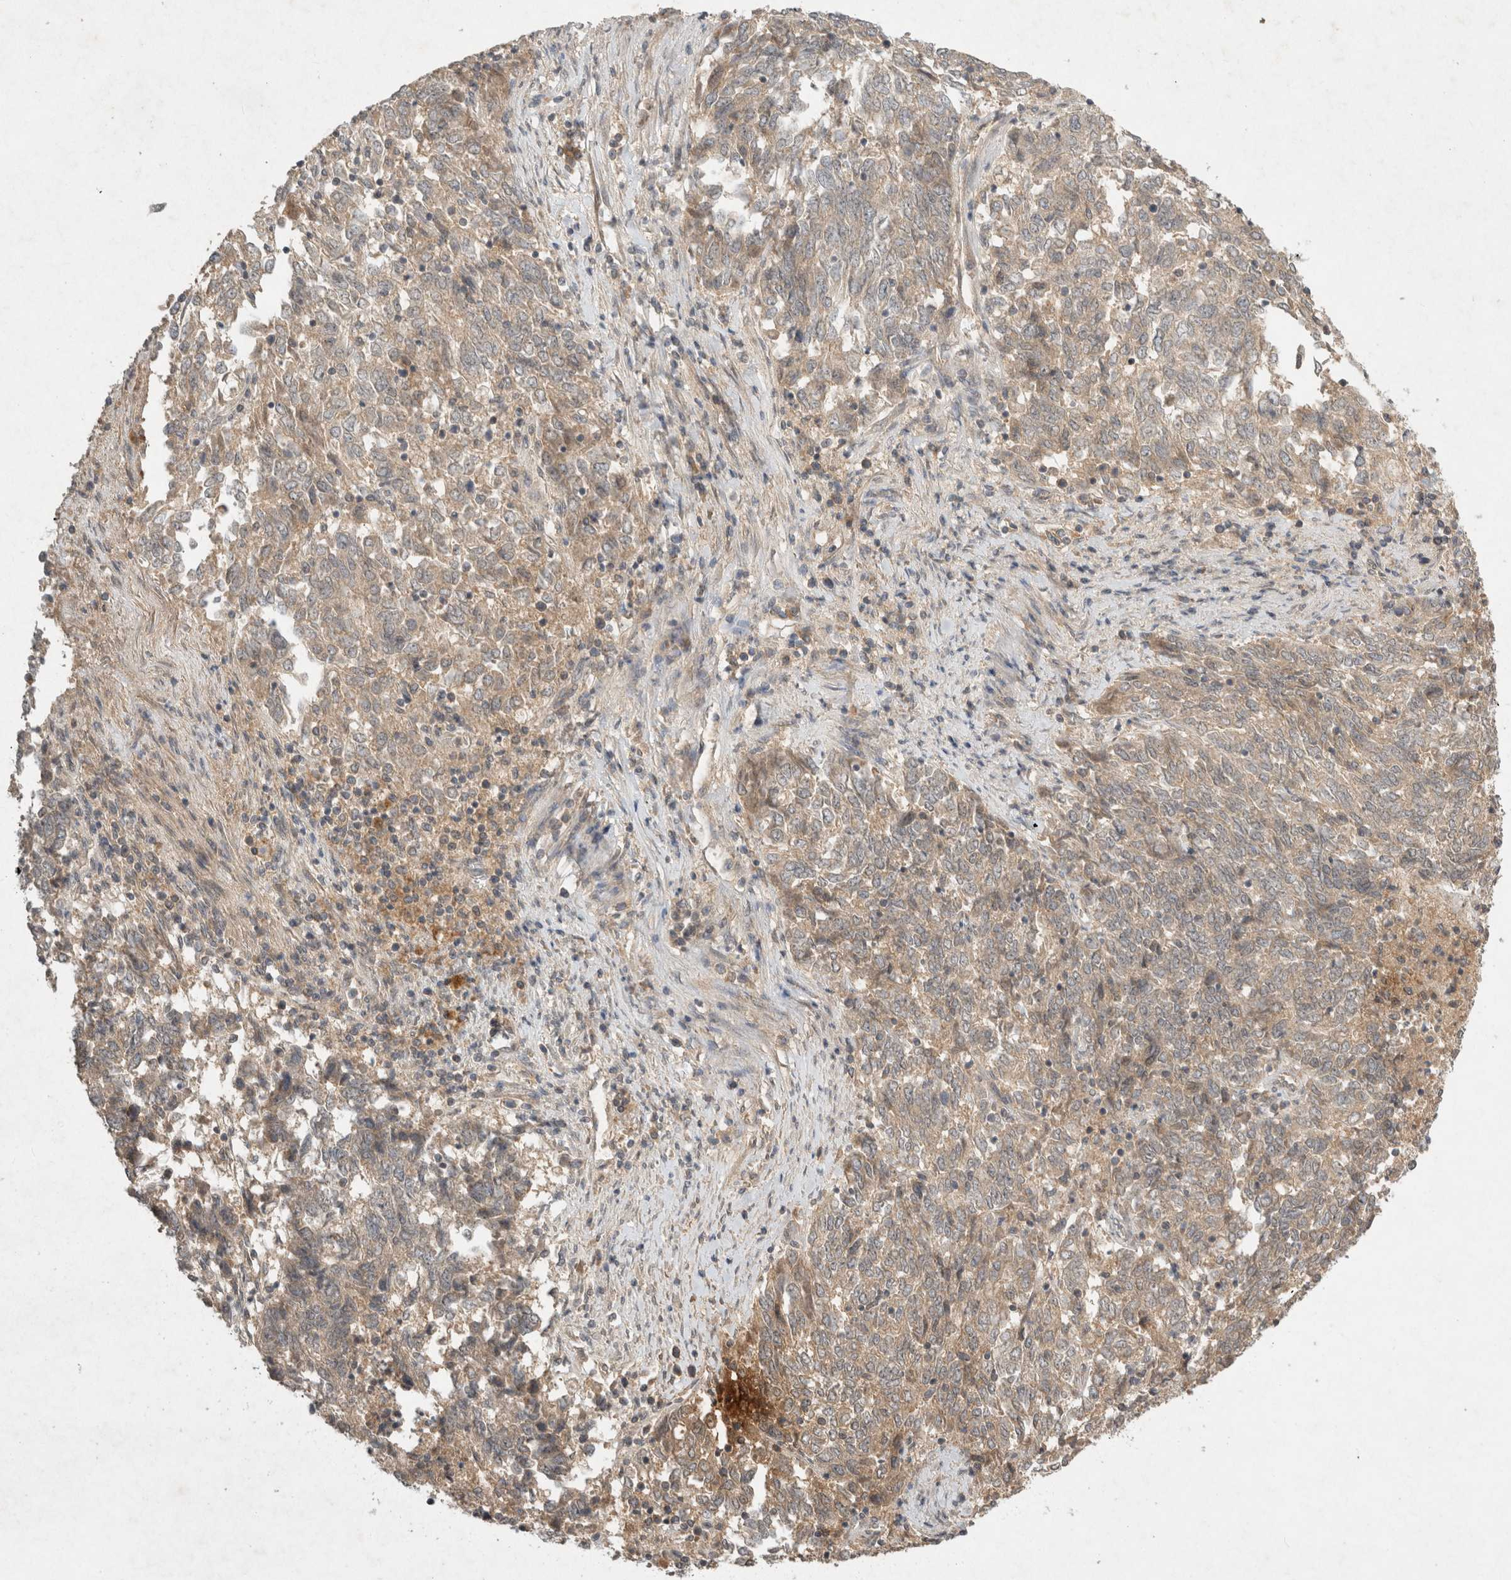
{"staining": {"intensity": "weak", "quantity": ">75%", "location": "cytoplasmic/membranous"}, "tissue": "endometrial cancer", "cell_type": "Tumor cells", "image_type": "cancer", "snomed": [{"axis": "morphology", "description": "Adenocarcinoma, NOS"}, {"axis": "topography", "description": "Endometrium"}], "caption": "Endometrial cancer (adenocarcinoma) was stained to show a protein in brown. There is low levels of weak cytoplasmic/membranous staining in approximately >75% of tumor cells. The staining was performed using DAB, with brown indicating positive protein expression. Nuclei are stained blue with hematoxylin.", "gene": "LOXL2", "patient": {"sex": "female", "age": 80}}